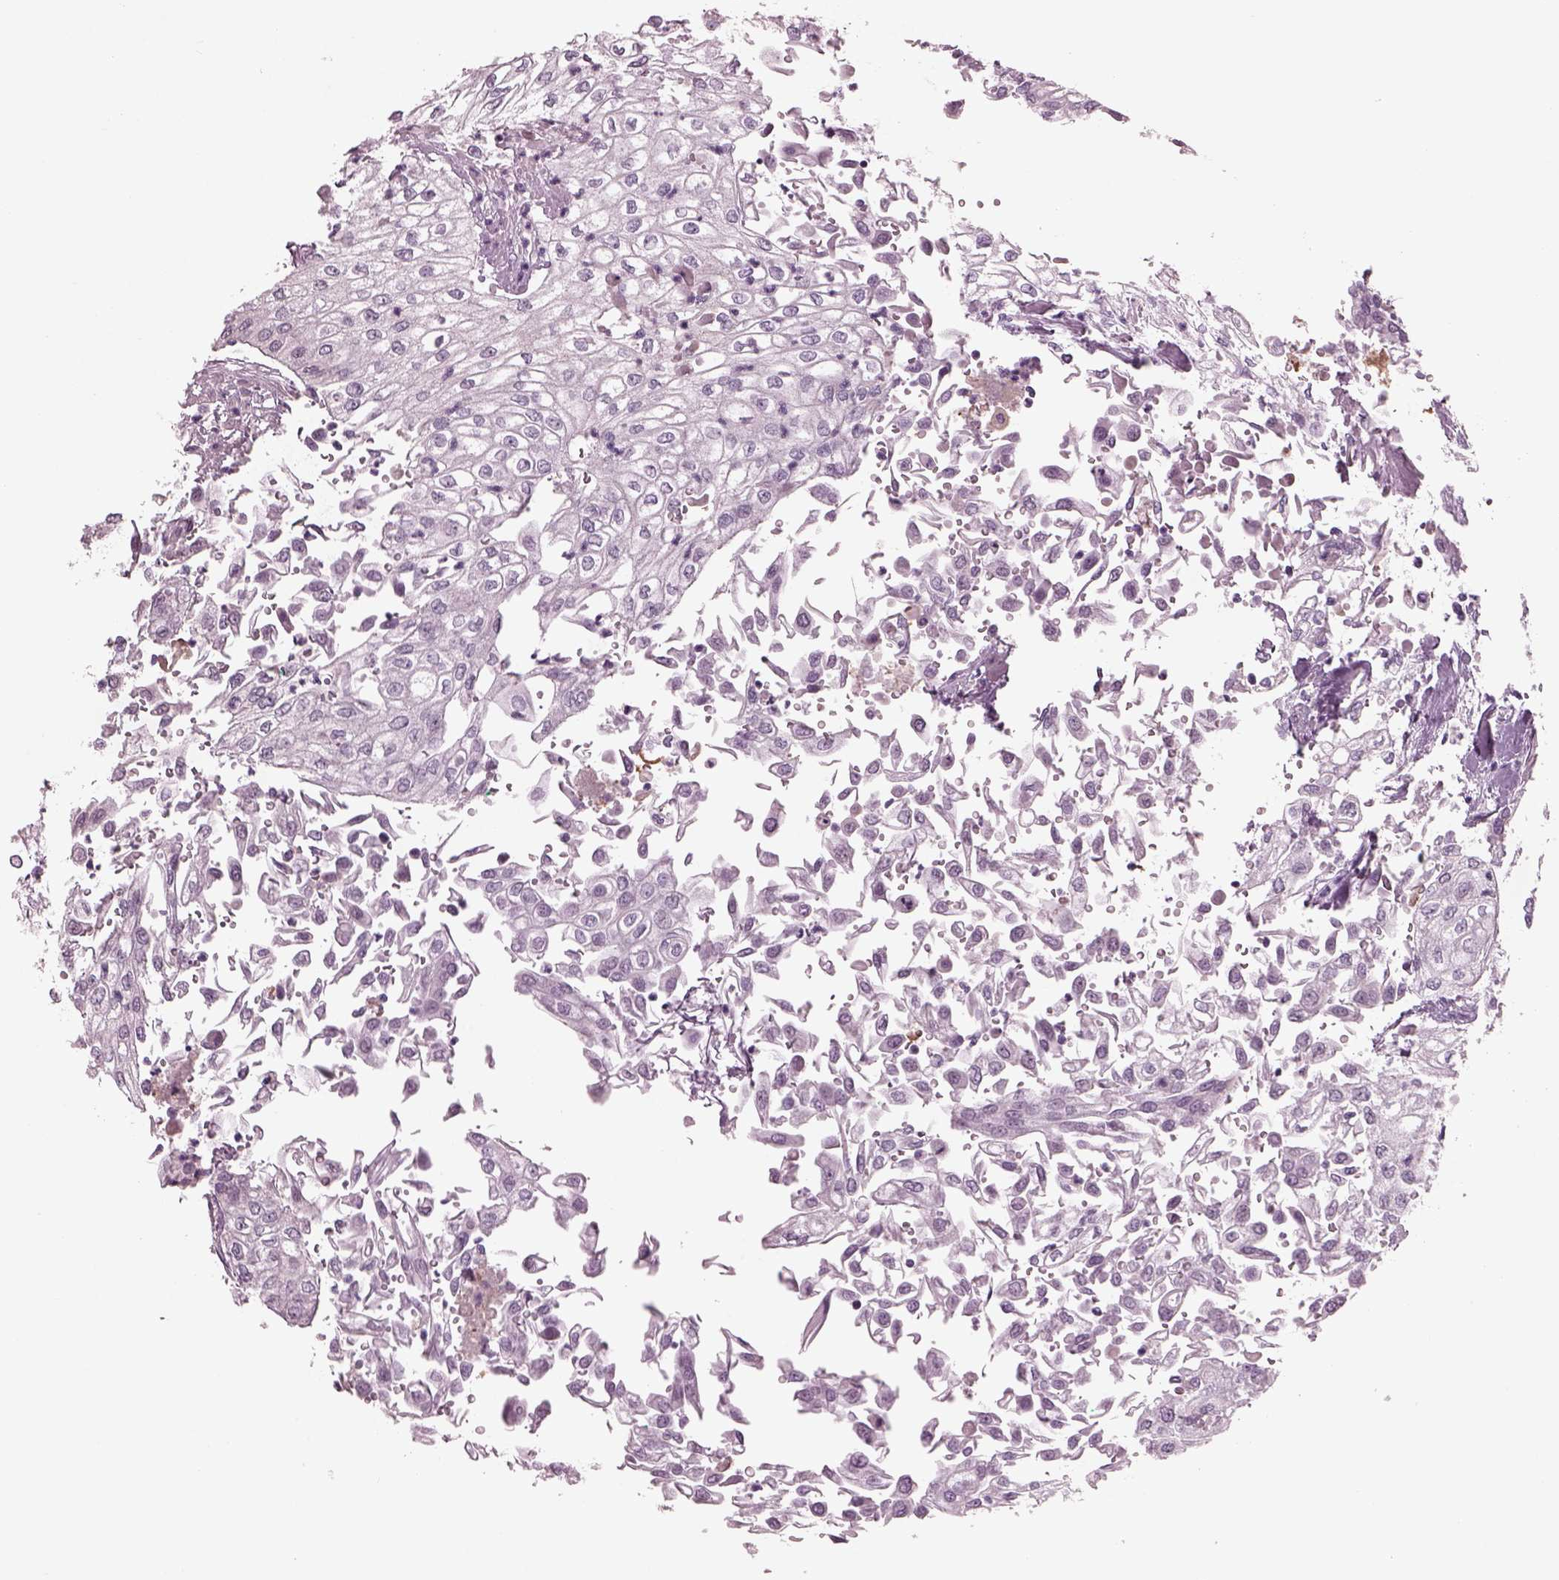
{"staining": {"intensity": "negative", "quantity": "none", "location": "none"}, "tissue": "urothelial cancer", "cell_type": "Tumor cells", "image_type": "cancer", "snomed": [{"axis": "morphology", "description": "Urothelial carcinoma, High grade"}, {"axis": "topography", "description": "Urinary bladder"}], "caption": "An image of human high-grade urothelial carcinoma is negative for staining in tumor cells.", "gene": "CYLC1", "patient": {"sex": "male", "age": 62}}